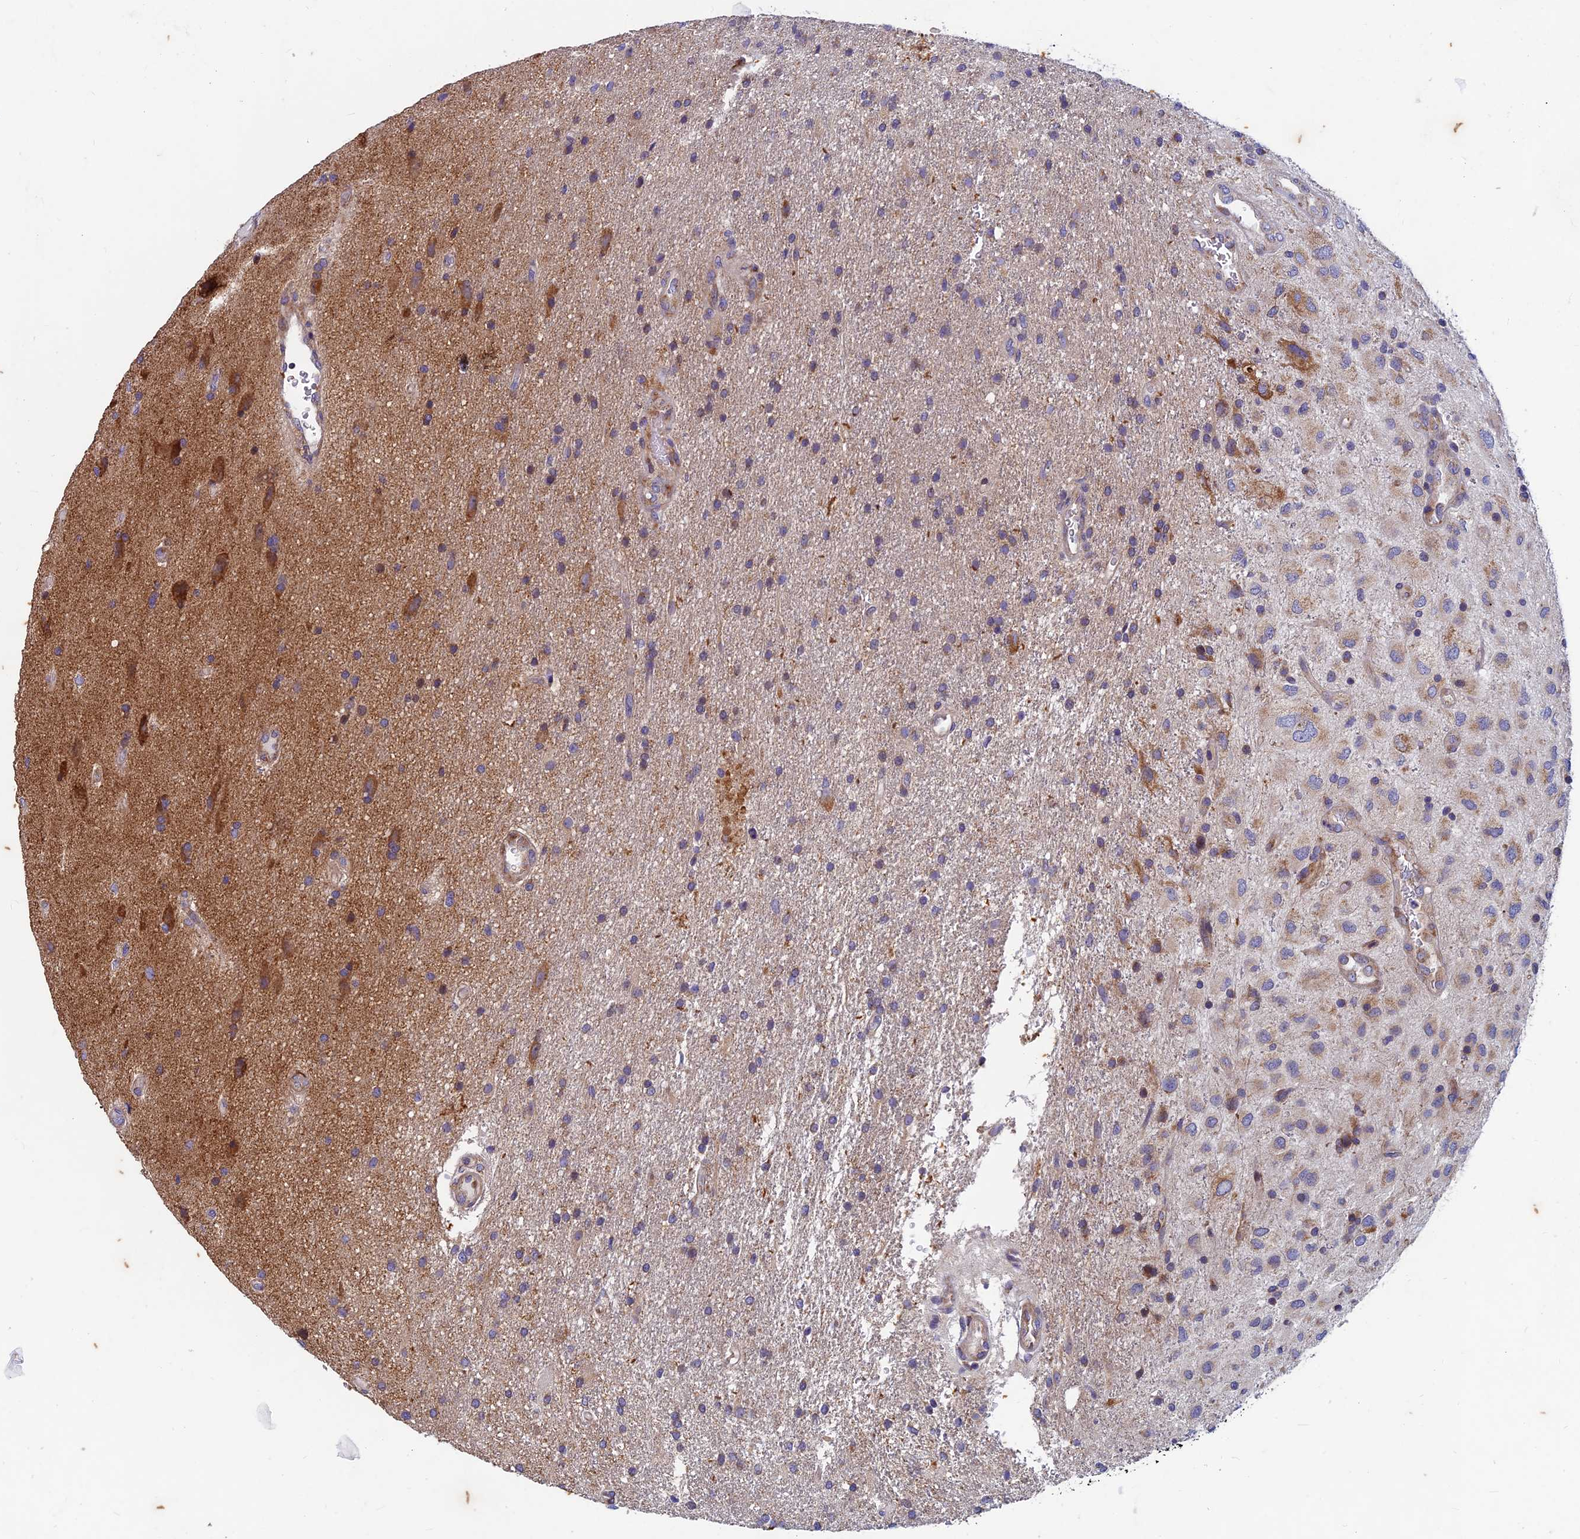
{"staining": {"intensity": "moderate", "quantity": "<25%", "location": "cytoplasmic/membranous"}, "tissue": "glioma", "cell_type": "Tumor cells", "image_type": "cancer", "snomed": [{"axis": "morphology", "description": "Glioma, malignant, Low grade"}, {"axis": "topography", "description": "Brain"}], "caption": "The histopathology image reveals immunohistochemical staining of malignant low-grade glioma. There is moderate cytoplasmic/membranous positivity is identified in about <25% of tumor cells.", "gene": "AP4S1", "patient": {"sex": "male", "age": 66}}